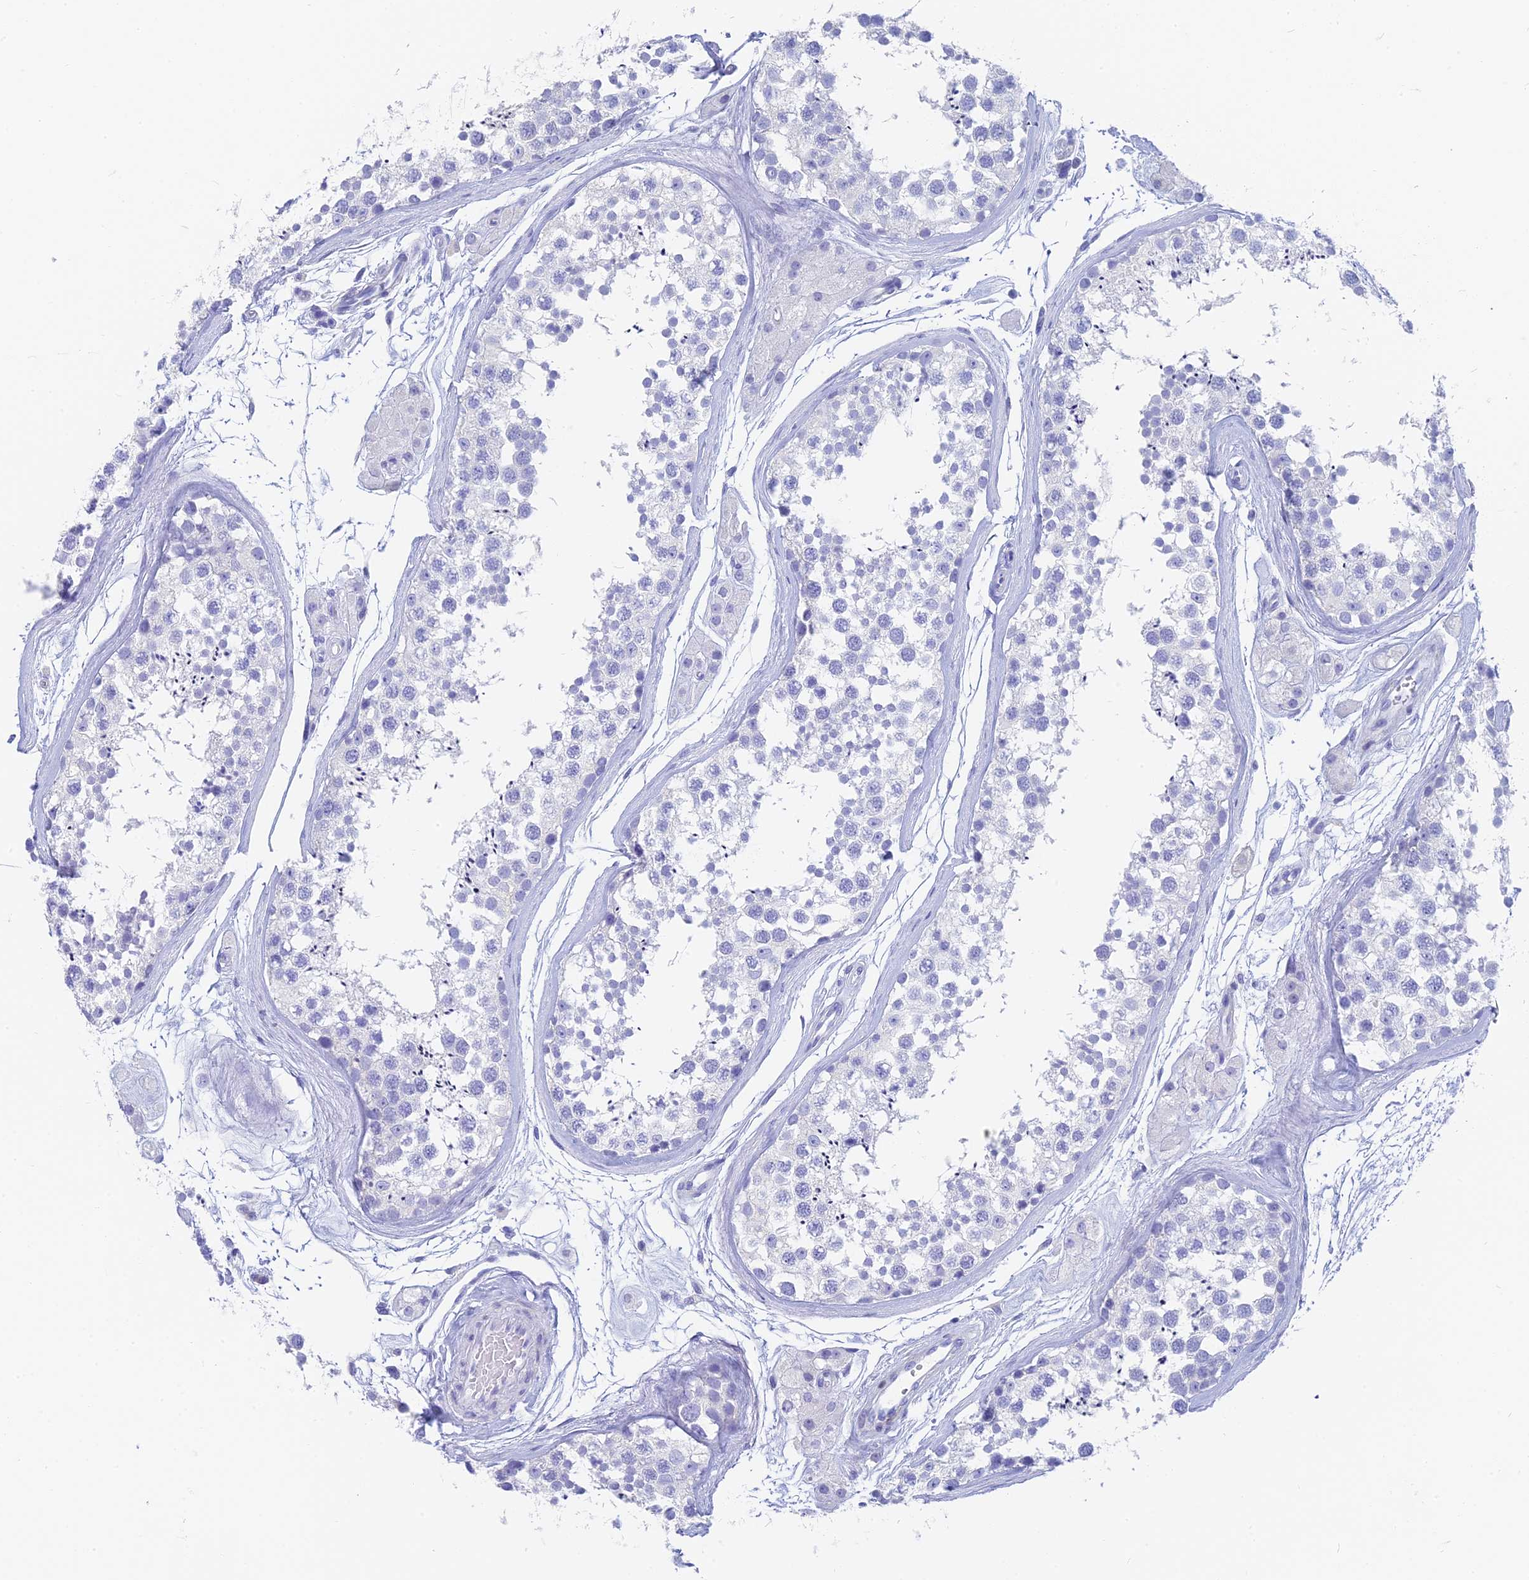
{"staining": {"intensity": "negative", "quantity": "none", "location": "none"}, "tissue": "testis", "cell_type": "Cells in seminiferous ducts", "image_type": "normal", "snomed": [{"axis": "morphology", "description": "Normal tissue, NOS"}, {"axis": "topography", "description": "Testis"}], "caption": "Cells in seminiferous ducts show no significant protein expression in normal testis. (DAB IHC visualized using brightfield microscopy, high magnification).", "gene": "SLC36A2", "patient": {"sex": "male", "age": 56}}